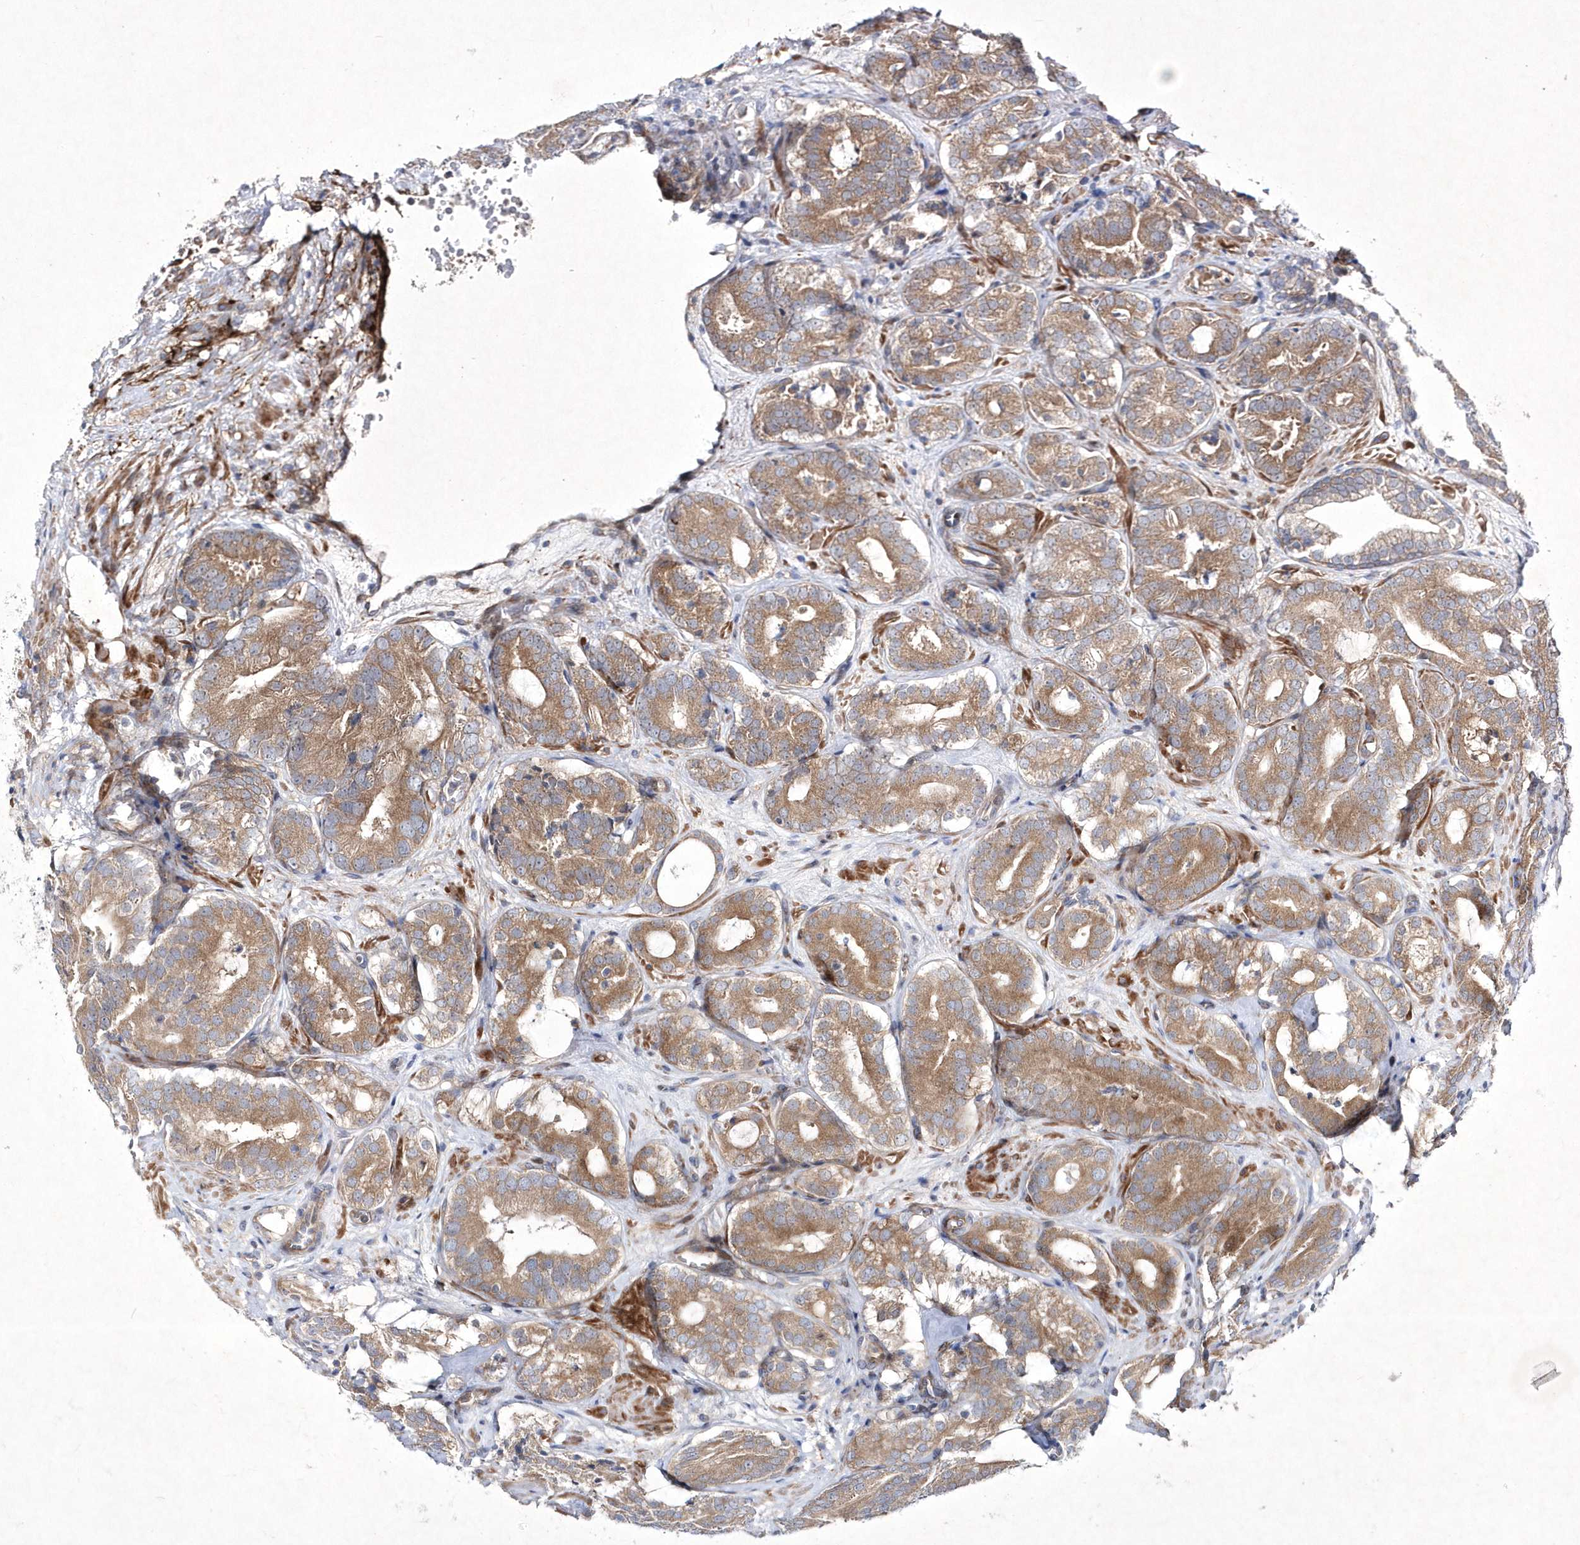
{"staining": {"intensity": "moderate", "quantity": ">75%", "location": "cytoplasmic/membranous"}, "tissue": "prostate cancer", "cell_type": "Tumor cells", "image_type": "cancer", "snomed": [{"axis": "morphology", "description": "Adenocarcinoma, High grade"}, {"axis": "topography", "description": "Prostate"}], "caption": "This micrograph shows prostate adenocarcinoma (high-grade) stained with immunohistochemistry to label a protein in brown. The cytoplasmic/membranous of tumor cells show moderate positivity for the protein. Nuclei are counter-stained blue.", "gene": "DSPP", "patient": {"sex": "male", "age": 57}}